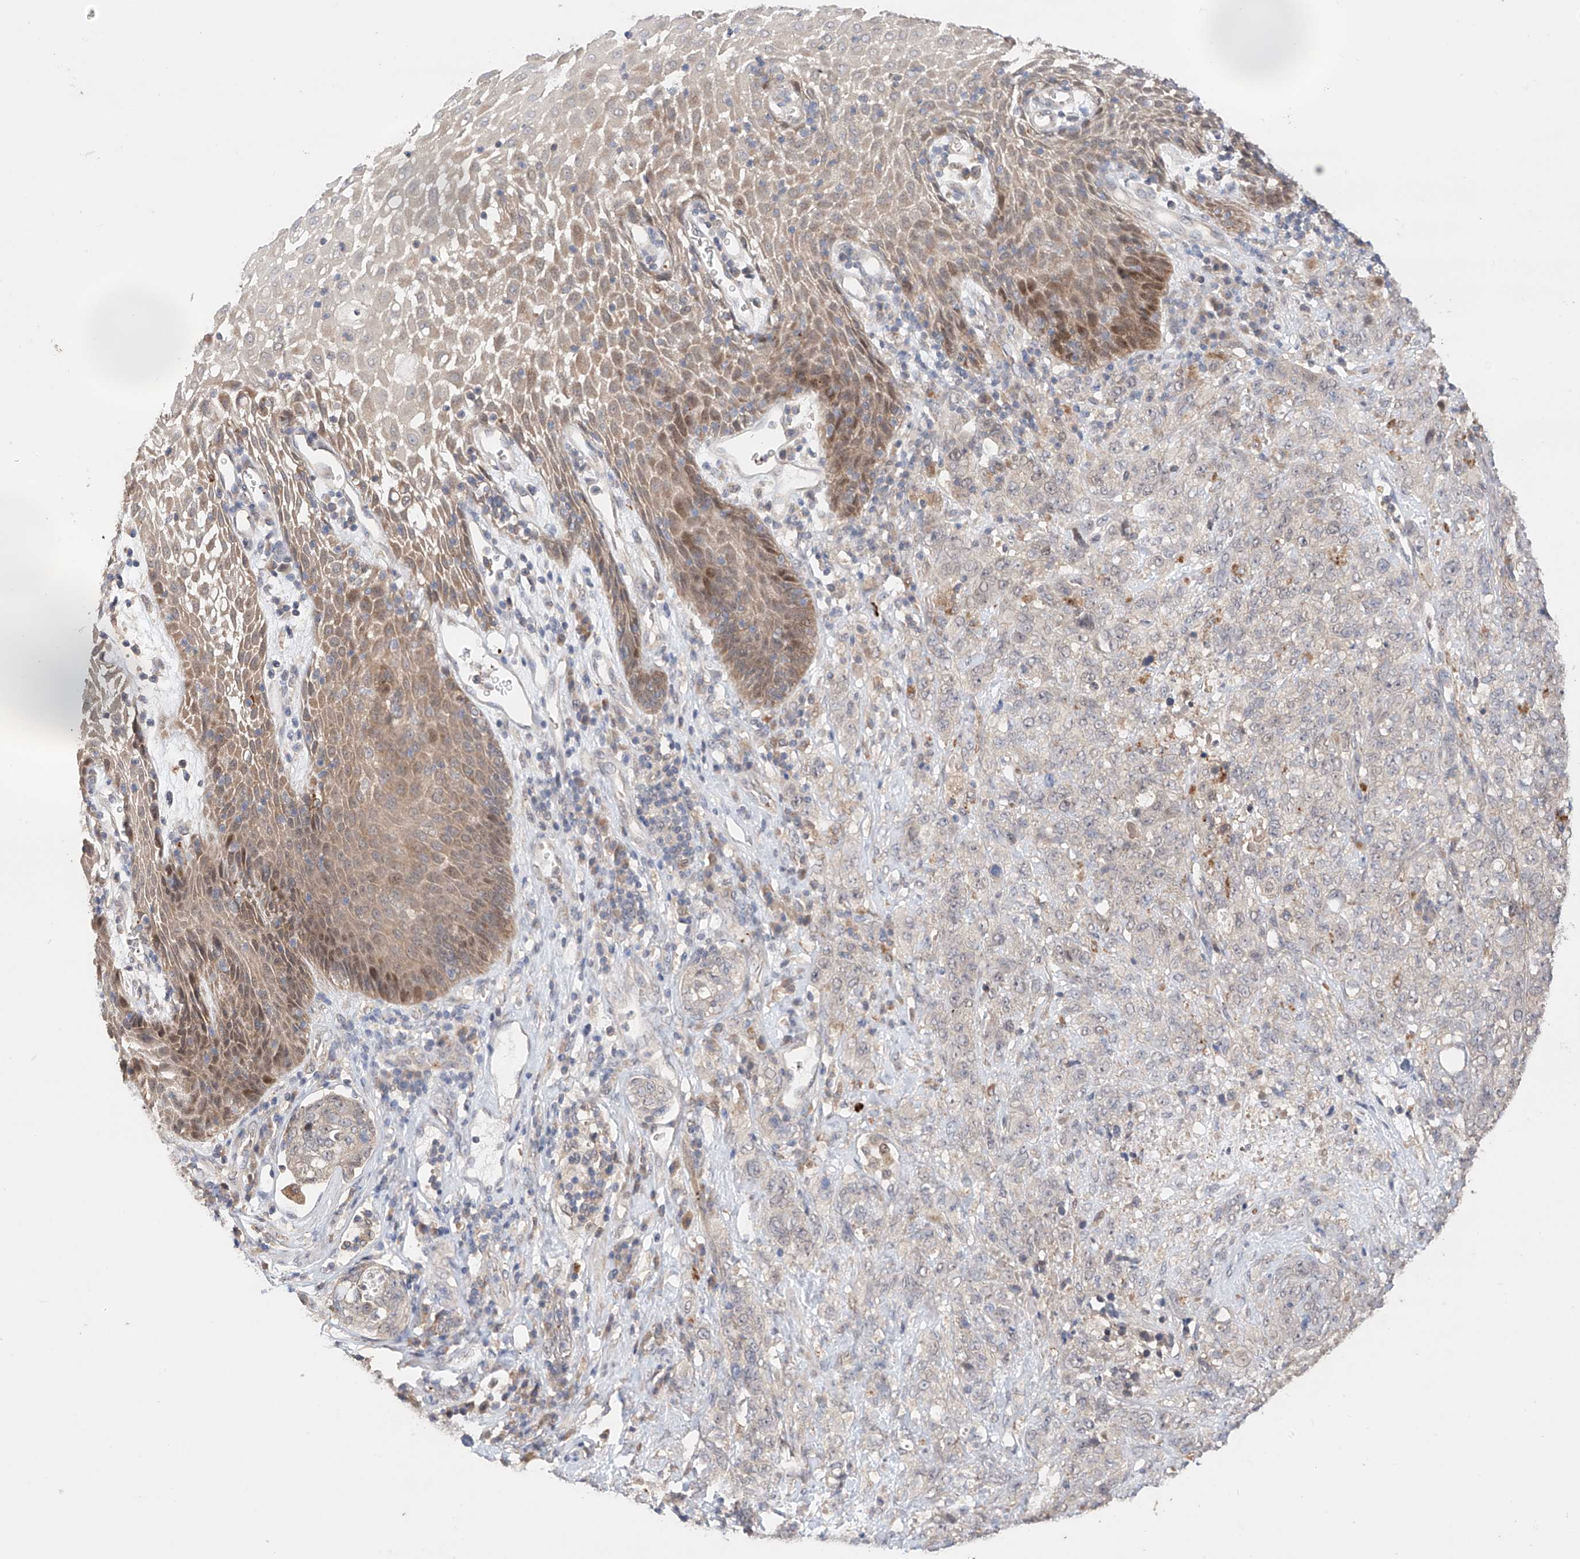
{"staining": {"intensity": "negative", "quantity": "none", "location": "none"}, "tissue": "stomach cancer", "cell_type": "Tumor cells", "image_type": "cancer", "snomed": [{"axis": "morphology", "description": "Adenocarcinoma, NOS"}, {"axis": "topography", "description": "Stomach"}], "caption": "DAB immunohistochemical staining of stomach cancer shows no significant expression in tumor cells.", "gene": "ZFHX2", "patient": {"sex": "male", "age": 48}}